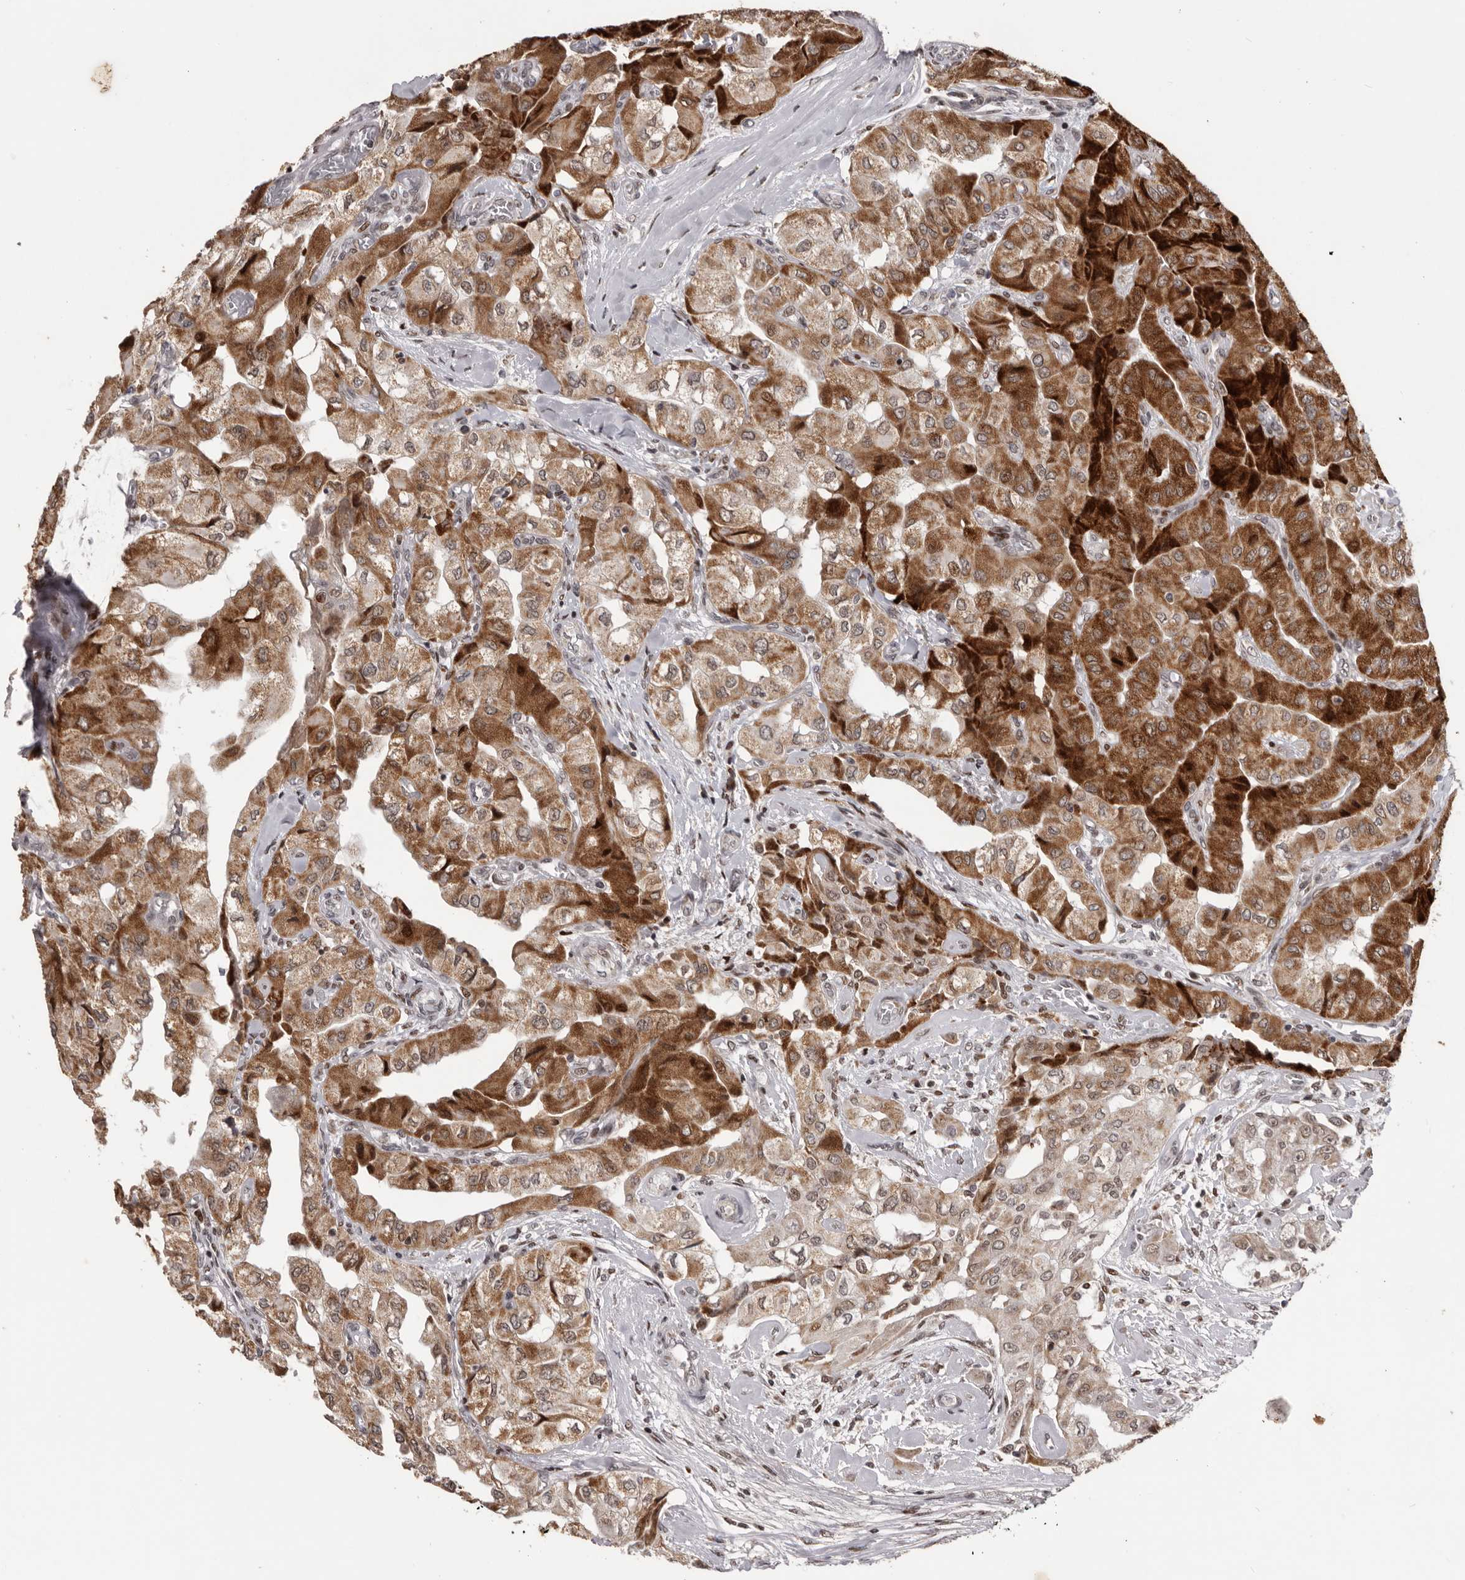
{"staining": {"intensity": "strong", "quantity": ">75%", "location": "cytoplasmic/membranous"}, "tissue": "thyroid cancer", "cell_type": "Tumor cells", "image_type": "cancer", "snomed": [{"axis": "morphology", "description": "Papillary adenocarcinoma, NOS"}, {"axis": "topography", "description": "Thyroid gland"}], "caption": "High-power microscopy captured an IHC photomicrograph of thyroid cancer (papillary adenocarcinoma), revealing strong cytoplasmic/membranous expression in approximately >75% of tumor cells.", "gene": "C17orf99", "patient": {"sex": "female", "age": 59}}